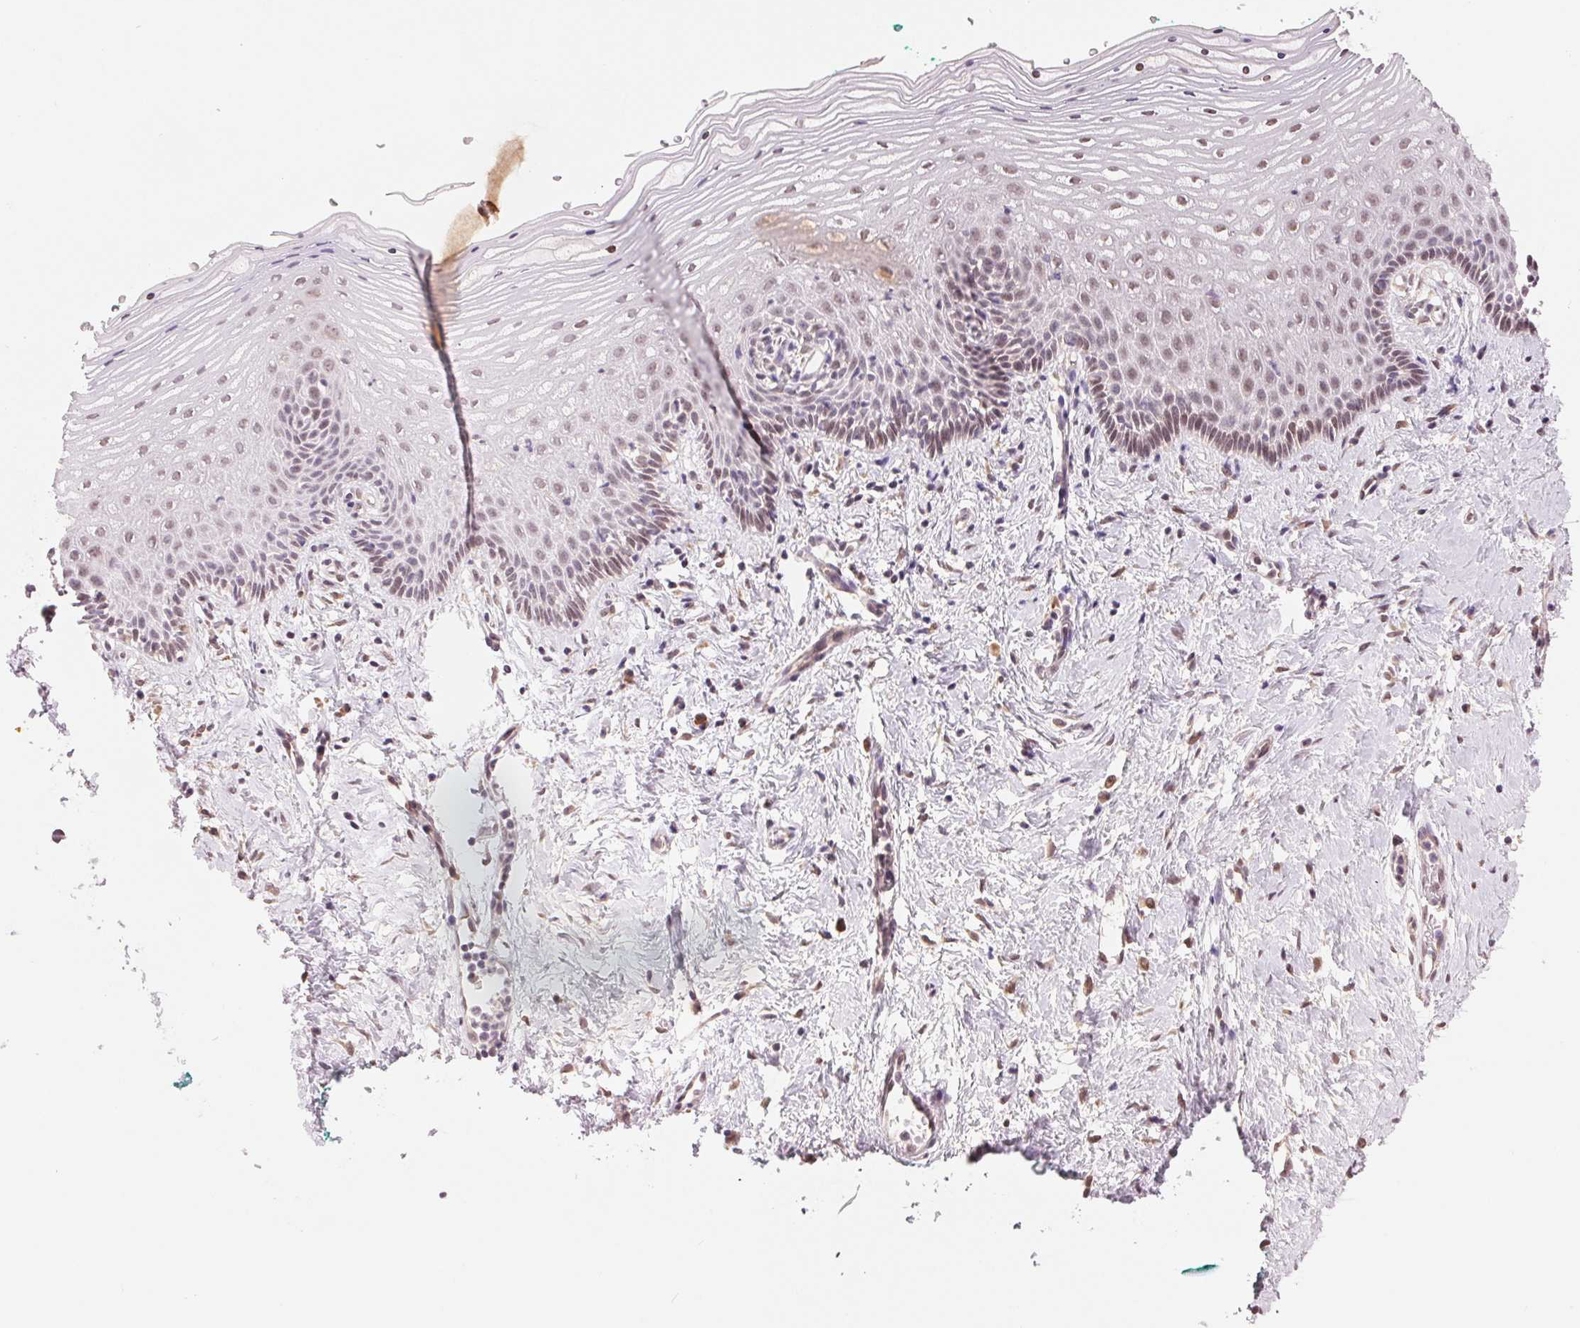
{"staining": {"intensity": "weak", "quantity": "<25%", "location": "nuclear"}, "tissue": "vagina", "cell_type": "Squamous epithelial cells", "image_type": "normal", "snomed": [{"axis": "morphology", "description": "Normal tissue, NOS"}, {"axis": "topography", "description": "Vagina"}], "caption": "This is a image of IHC staining of normal vagina, which shows no staining in squamous epithelial cells.", "gene": "ERI3", "patient": {"sex": "female", "age": 42}}